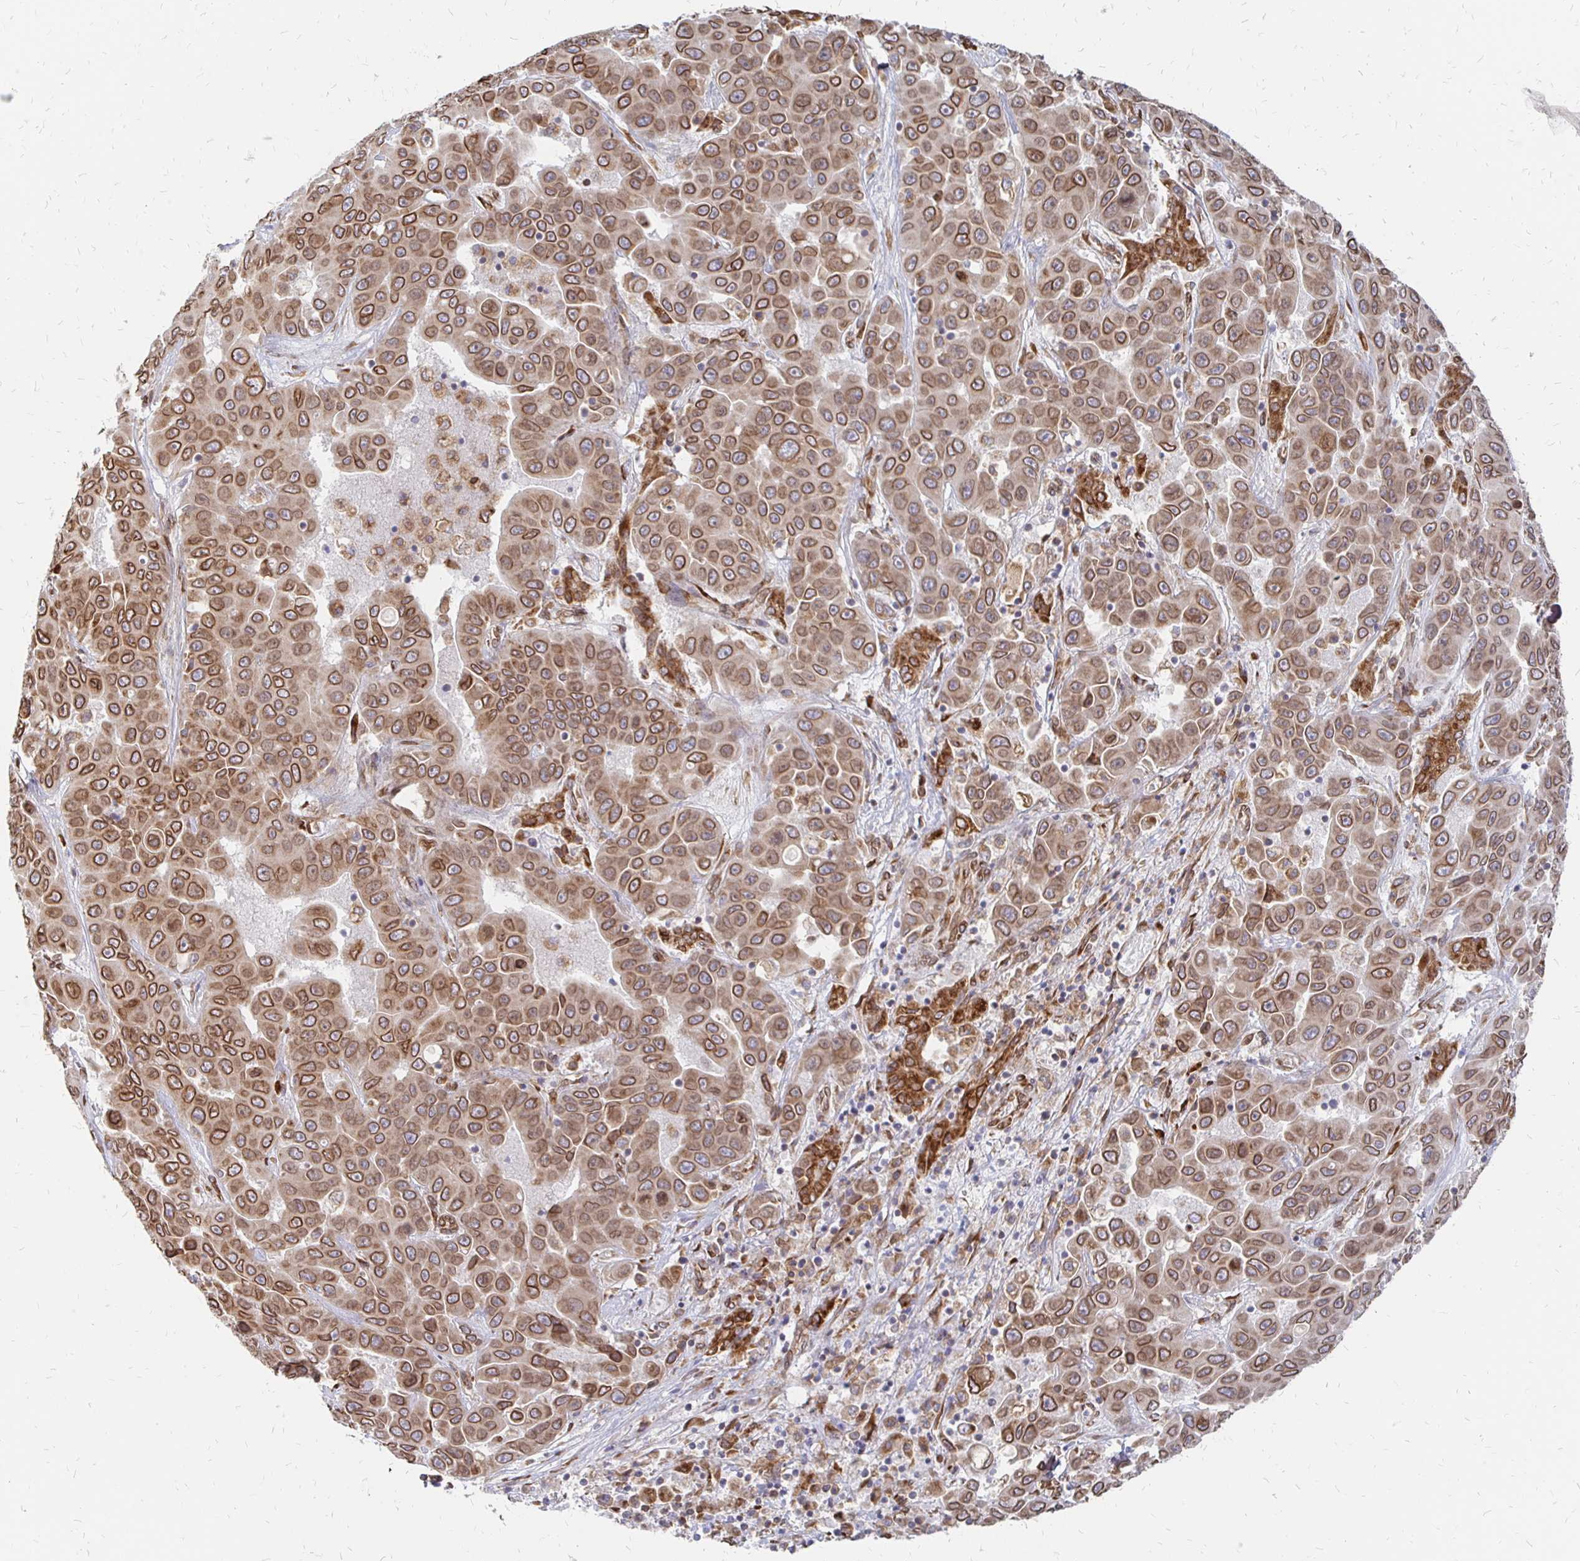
{"staining": {"intensity": "moderate", "quantity": ">75%", "location": "cytoplasmic/membranous,nuclear"}, "tissue": "liver cancer", "cell_type": "Tumor cells", "image_type": "cancer", "snomed": [{"axis": "morphology", "description": "Cholangiocarcinoma"}, {"axis": "topography", "description": "Liver"}], "caption": "A brown stain labels moderate cytoplasmic/membranous and nuclear expression of a protein in cholangiocarcinoma (liver) tumor cells.", "gene": "PELI3", "patient": {"sex": "female", "age": 52}}